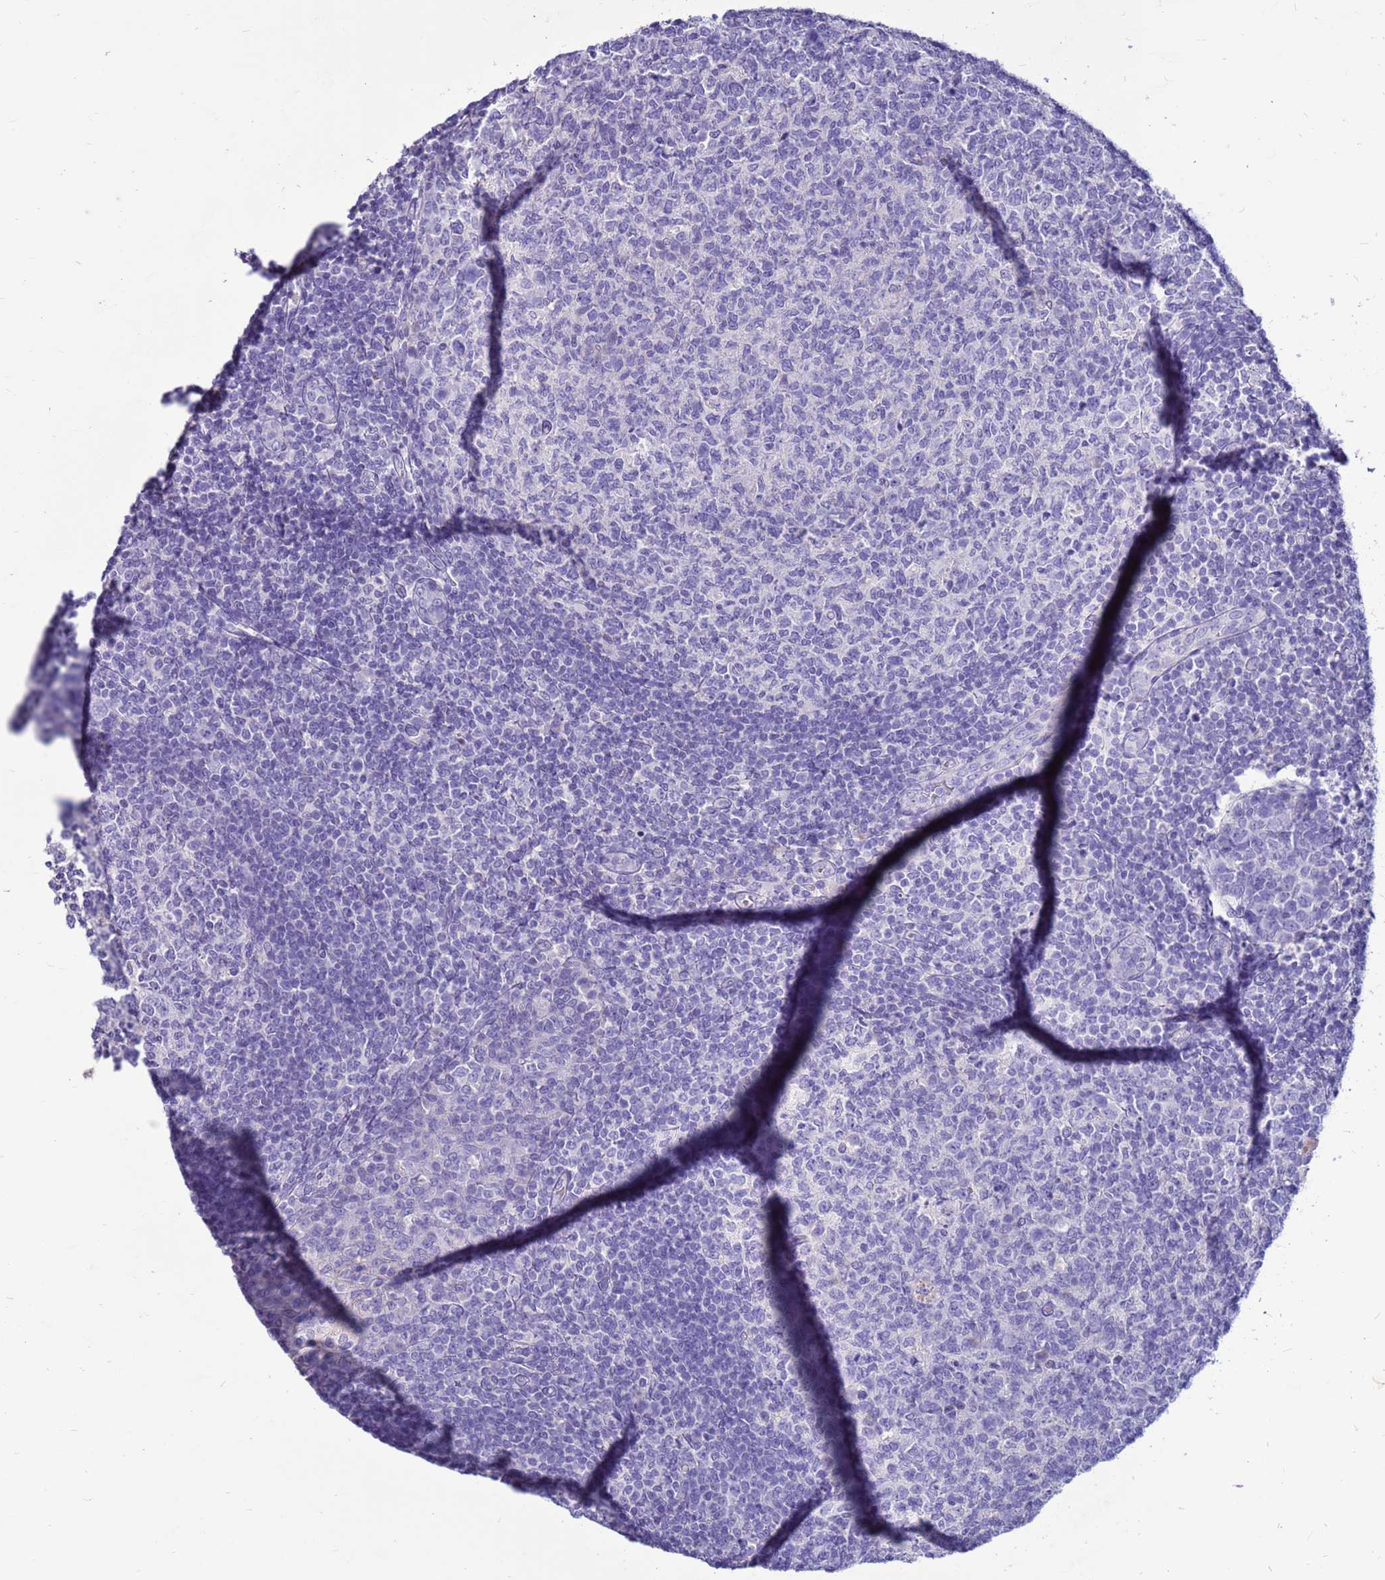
{"staining": {"intensity": "negative", "quantity": "none", "location": "none"}, "tissue": "tonsil", "cell_type": "Germinal center cells", "image_type": "normal", "snomed": [{"axis": "morphology", "description": "Normal tissue, NOS"}, {"axis": "topography", "description": "Tonsil"}], "caption": "High magnification brightfield microscopy of normal tonsil stained with DAB (3,3'-diaminobenzidine) (brown) and counterstained with hematoxylin (blue): germinal center cells show no significant staining.", "gene": "PDE10A", "patient": {"sex": "female", "age": 19}}